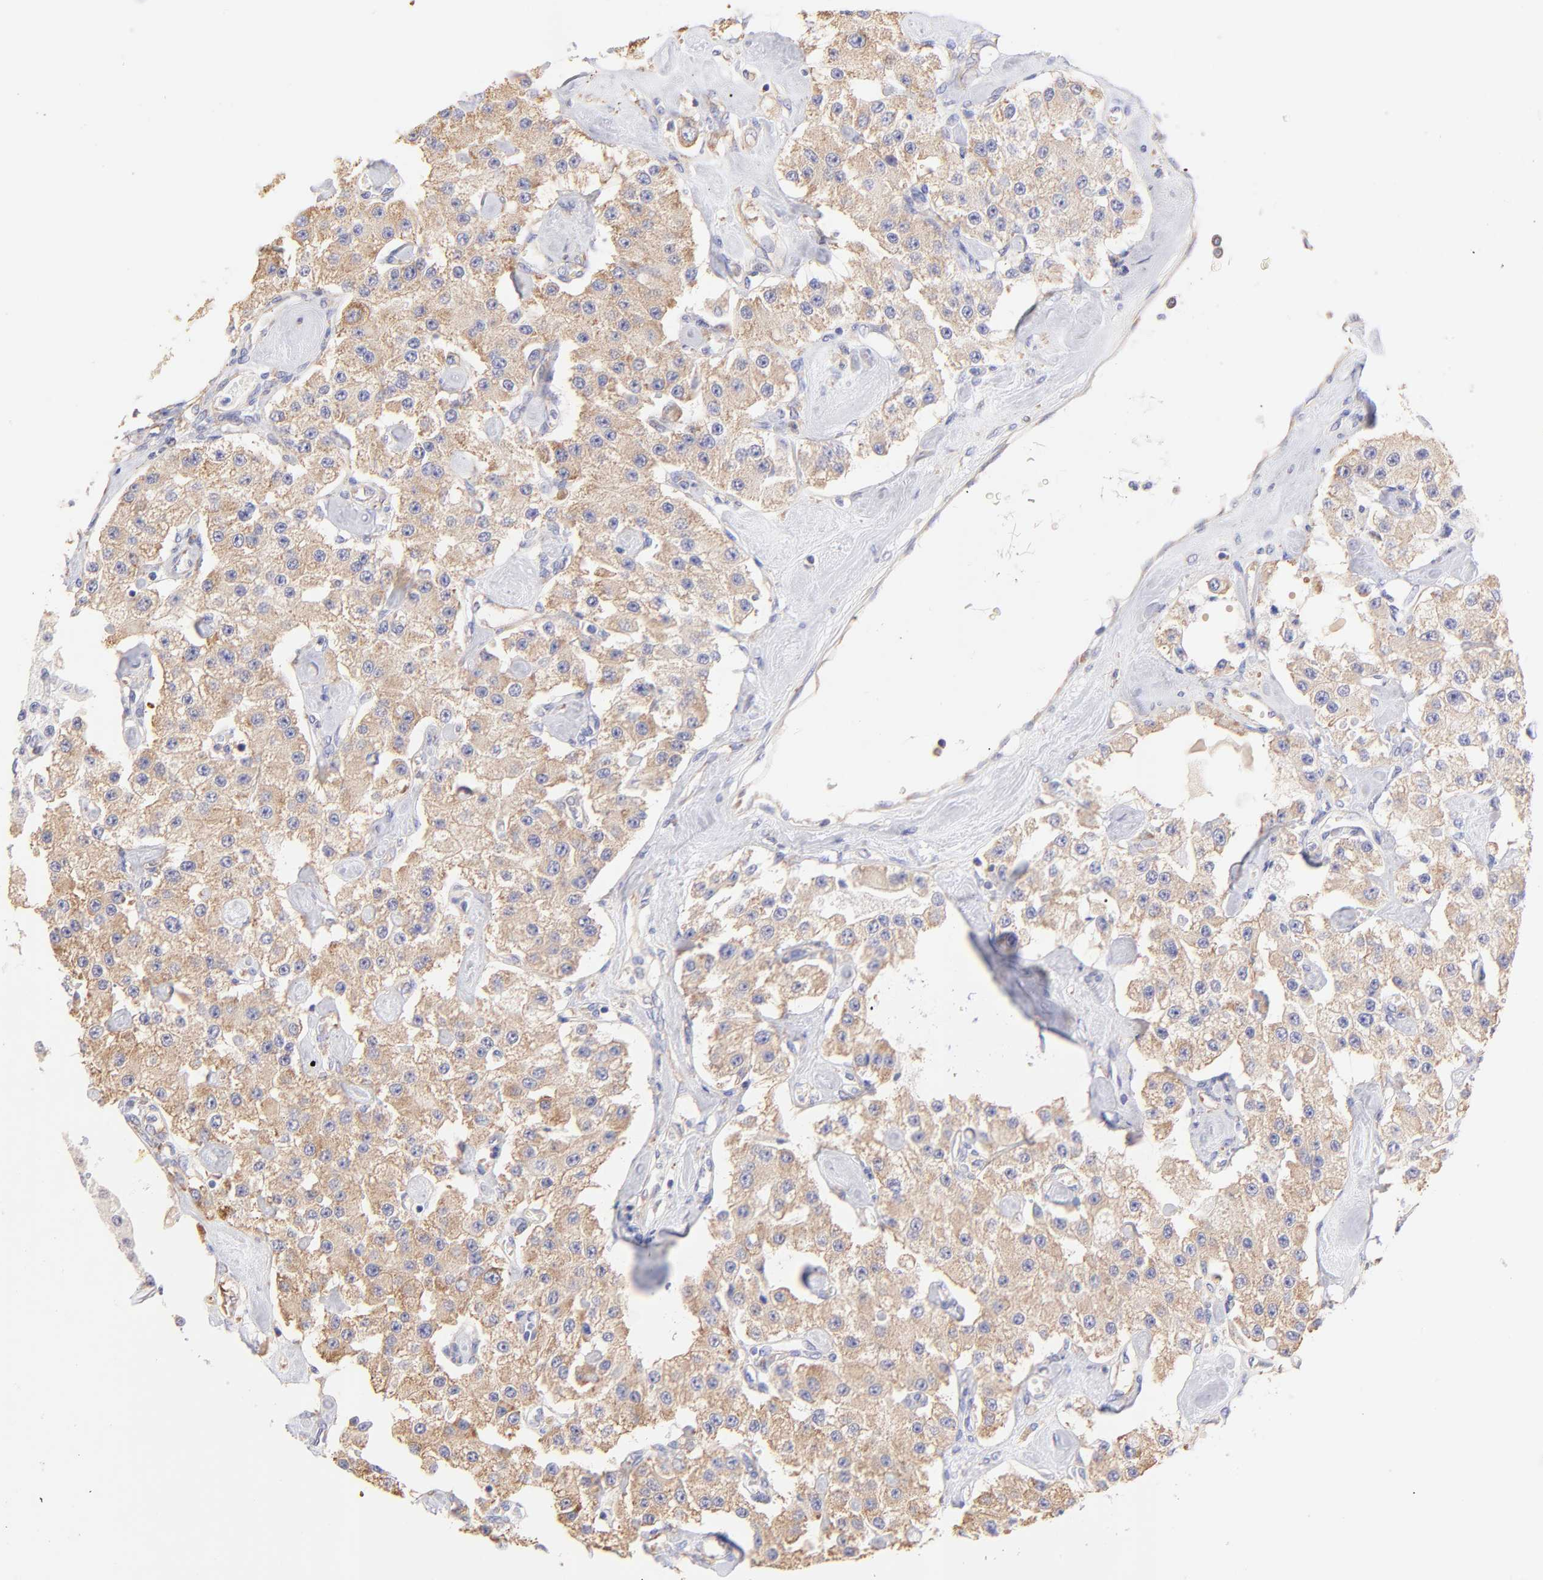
{"staining": {"intensity": "moderate", "quantity": ">75%", "location": "cytoplasmic/membranous"}, "tissue": "carcinoid", "cell_type": "Tumor cells", "image_type": "cancer", "snomed": [{"axis": "morphology", "description": "Carcinoid, malignant, NOS"}, {"axis": "topography", "description": "Pancreas"}], "caption": "Immunohistochemistry micrograph of malignant carcinoid stained for a protein (brown), which reveals medium levels of moderate cytoplasmic/membranous expression in about >75% of tumor cells.", "gene": "RPL30", "patient": {"sex": "male", "age": 41}}